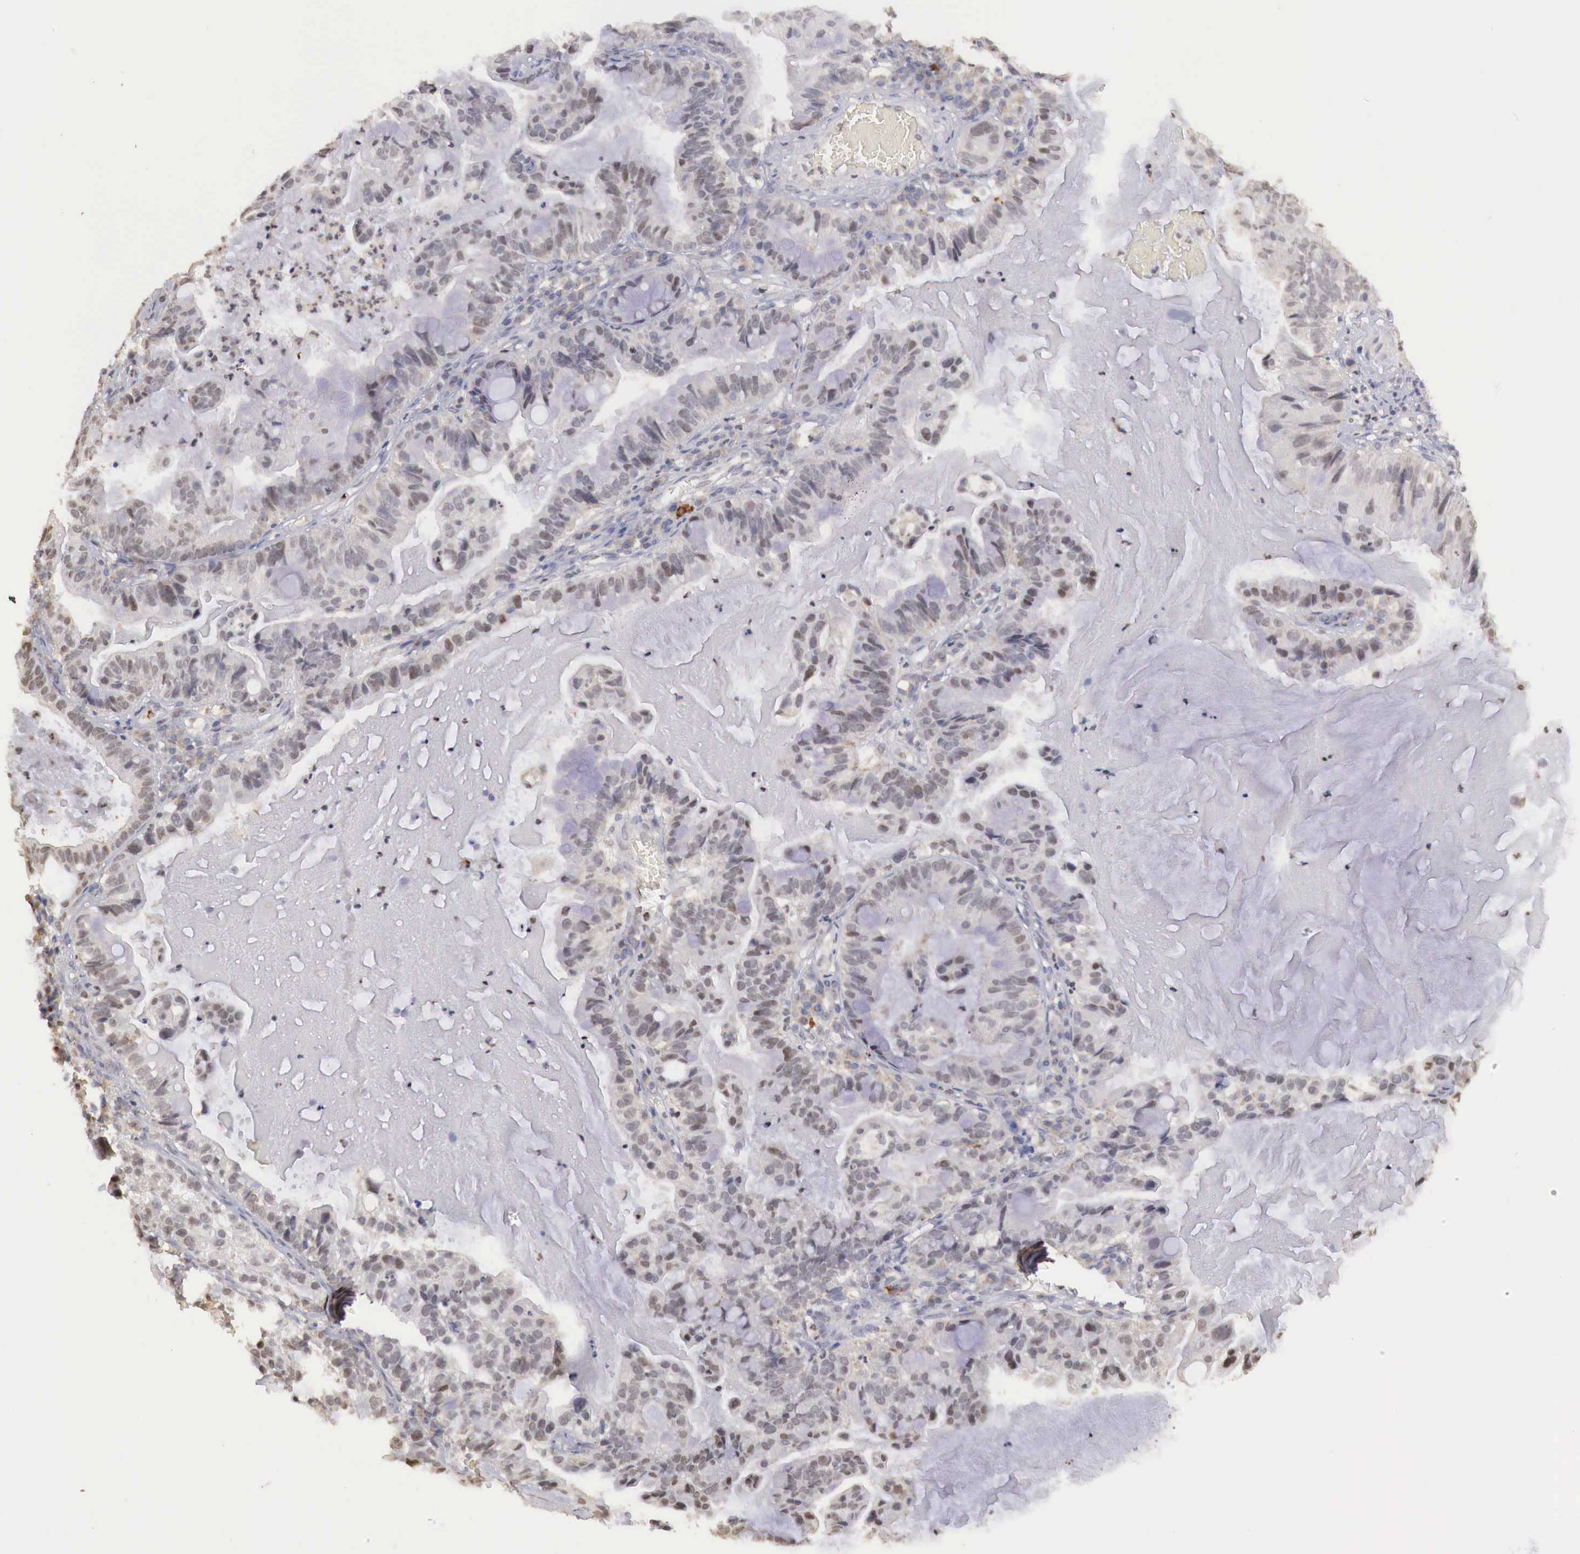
{"staining": {"intensity": "weak", "quantity": ">75%", "location": "cytoplasmic/membranous"}, "tissue": "cervical cancer", "cell_type": "Tumor cells", "image_type": "cancer", "snomed": [{"axis": "morphology", "description": "Adenocarcinoma, NOS"}, {"axis": "topography", "description": "Cervix"}], "caption": "Cervical adenocarcinoma tissue reveals weak cytoplasmic/membranous expression in approximately >75% of tumor cells, visualized by immunohistochemistry. (Brightfield microscopy of DAB IHC at high magnification).", "gene": "TBC1D9", "patient": {"sex": "female", "age": 41}}